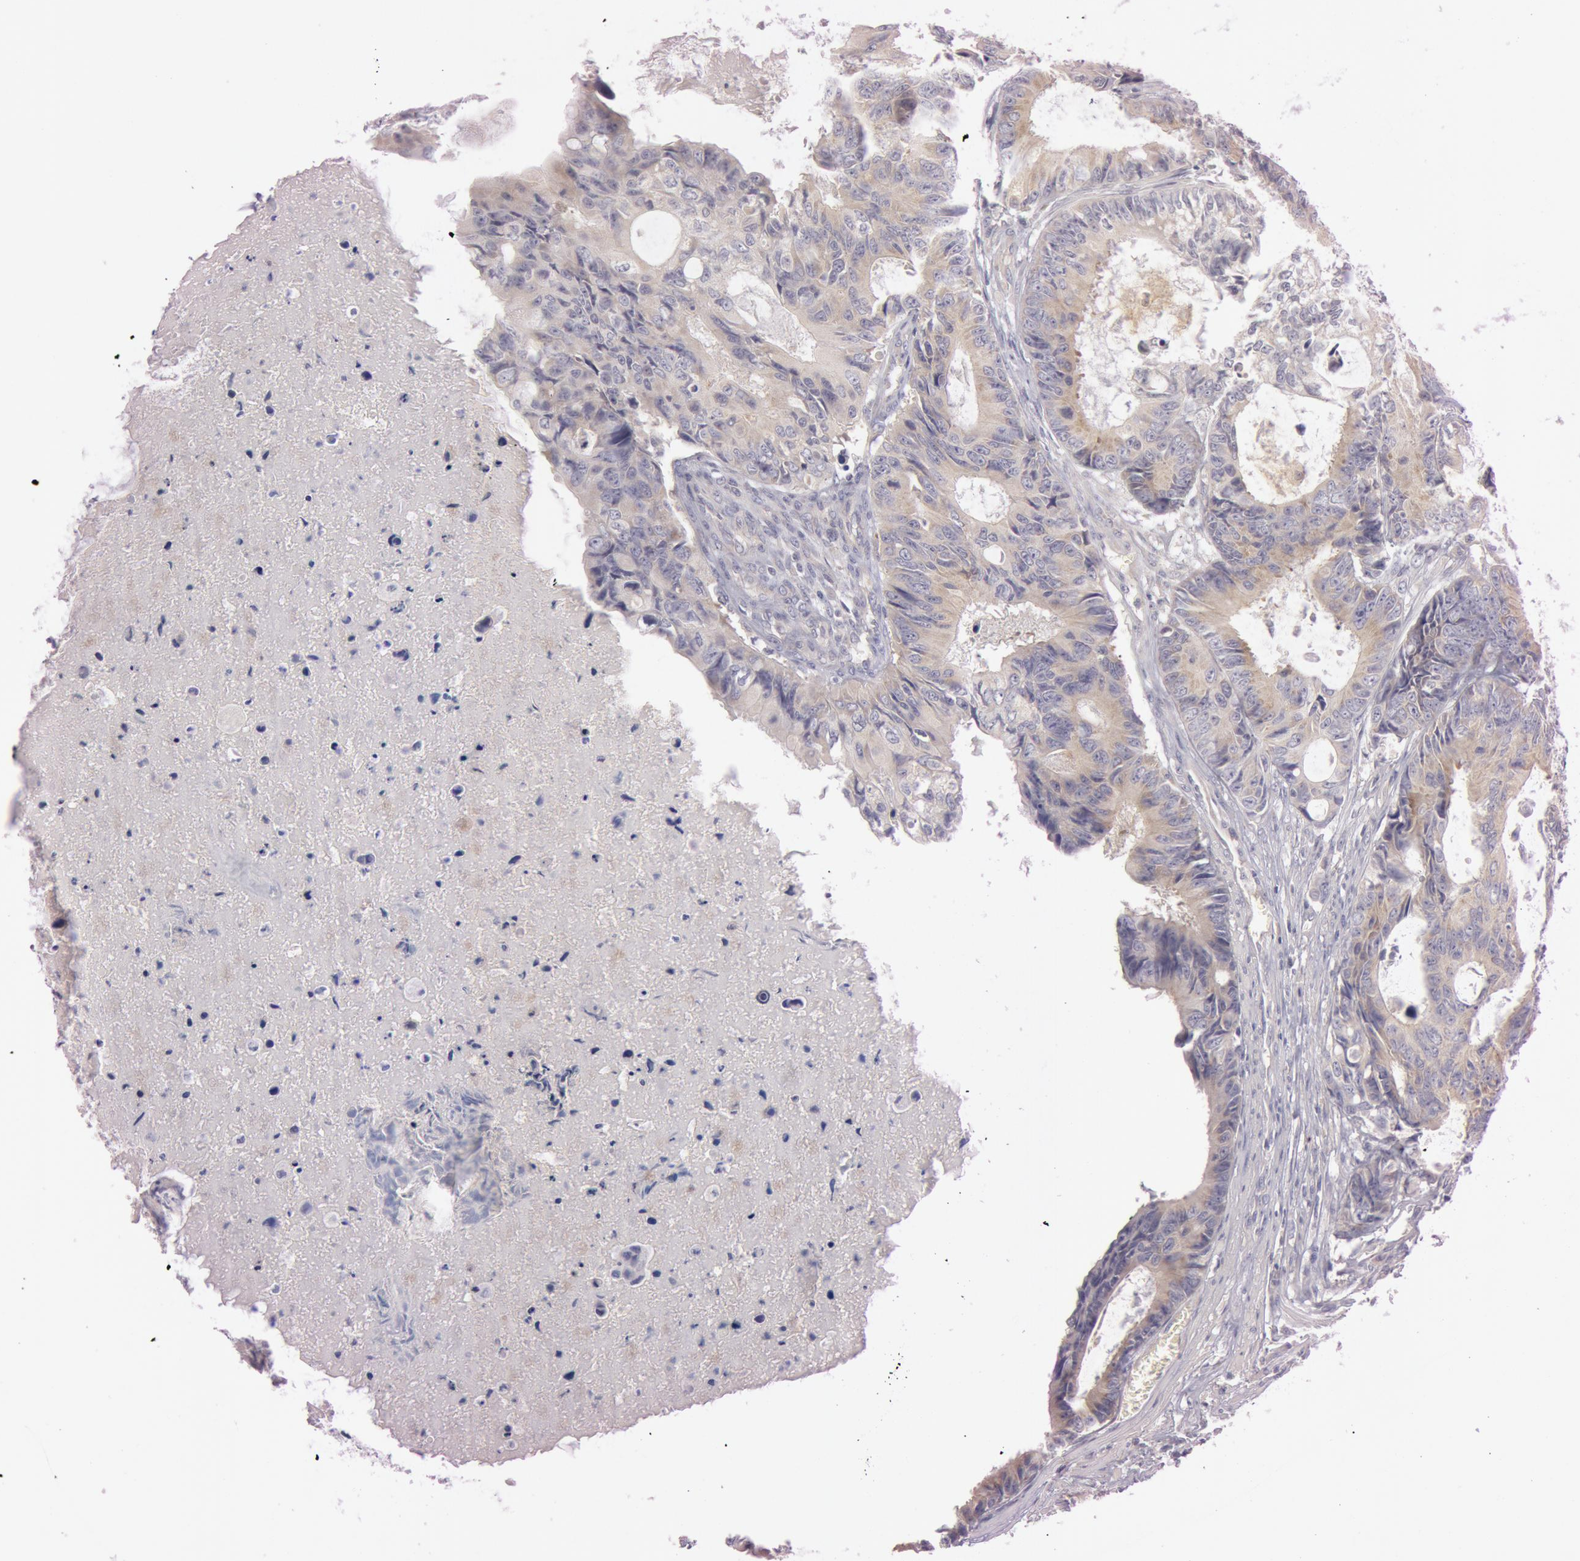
{"staining": {"intensity": "weak", "quantity": "25%-75%", "location": "cytoplasmic/membranous"}, "tissue": "colorectal cancer", "cell_type": "Tumor cells", "image_type": "cancer", "snomed": [{"axis": "morphology", "description": "Adenocarcinoma, NOS"}, {"axis": "topography", "description": "Rectum"}], "caption": "Protein staining of colorectal cancer tissue shows weak cytoplasmic/membranous positivity in about 25%-75% of tumor cells.", "gene": "RALGAPA1", "patient": {"sex": "female", "age": 98}}